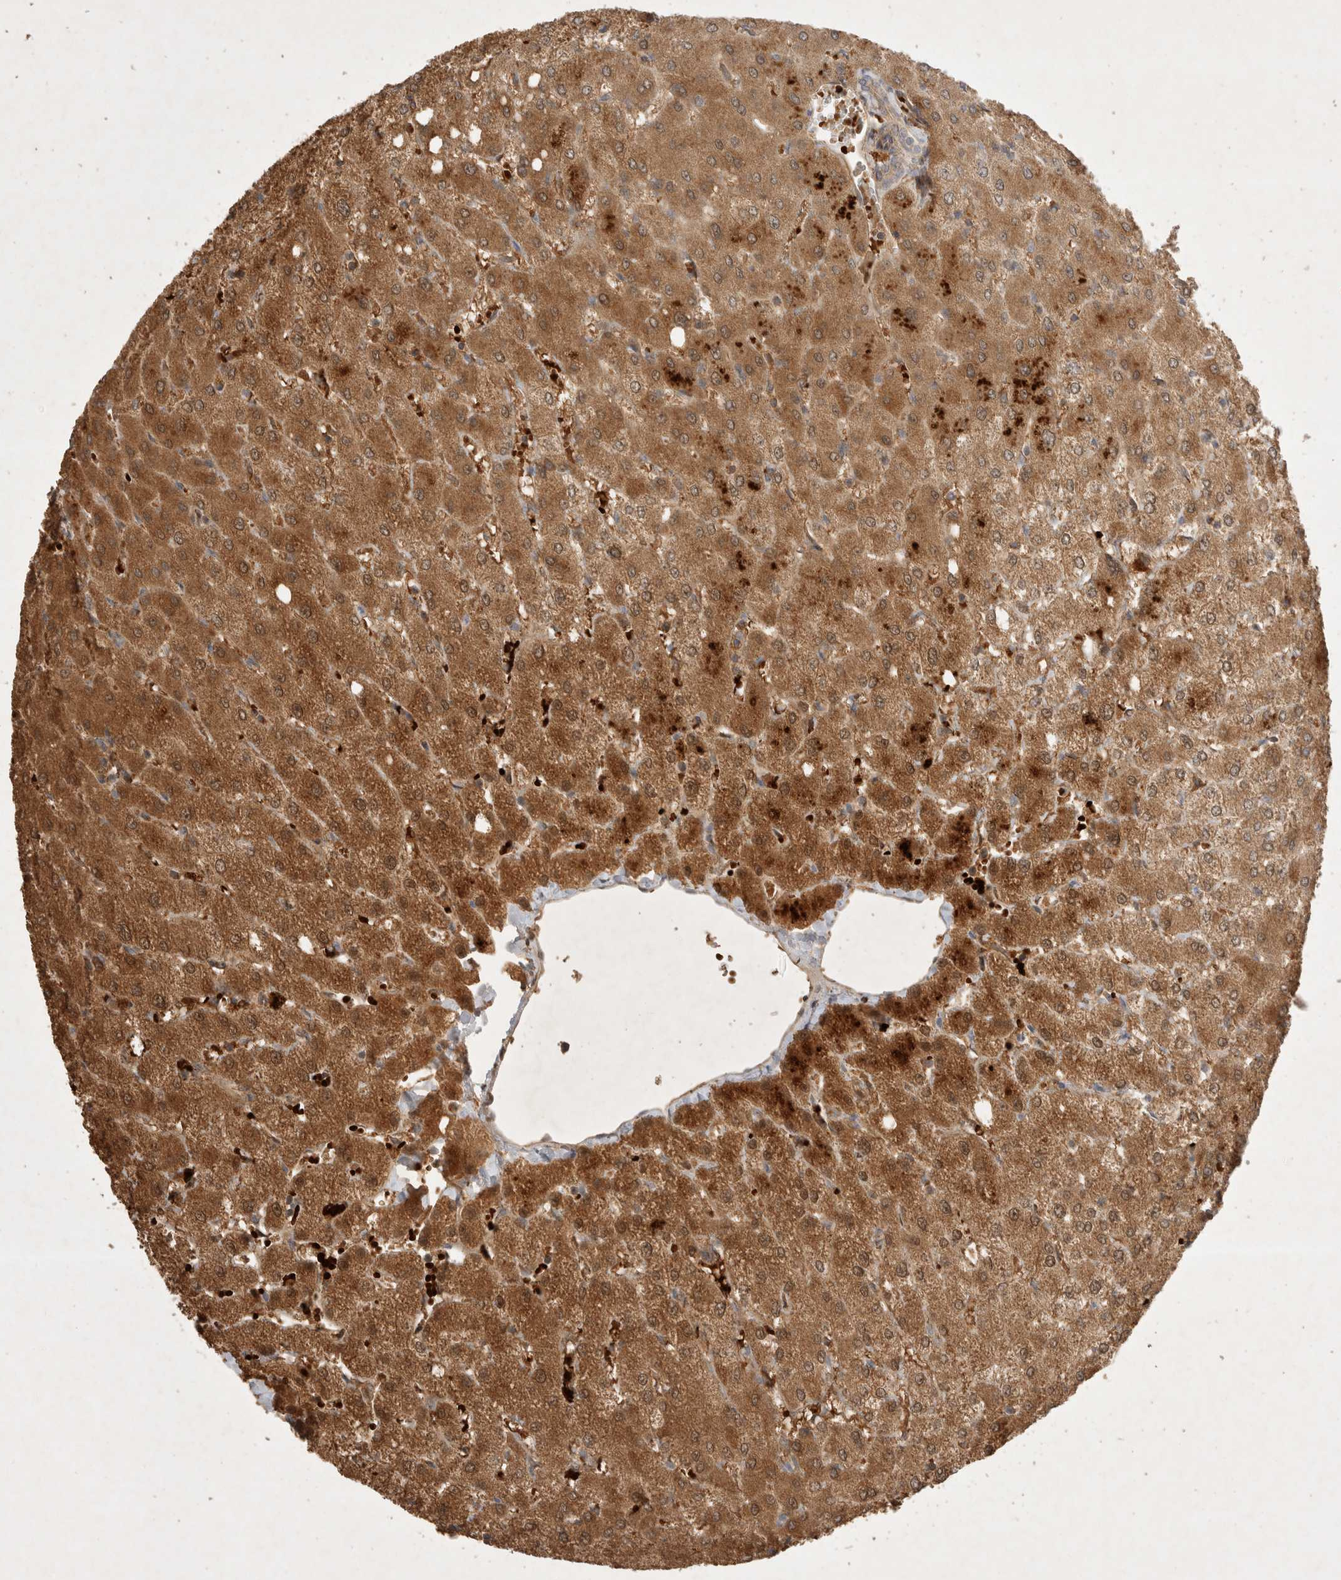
{"staining": {"intensity": "weak", "quantity": ">75%", "location": "cytoplasmic/membranous"}, "tissue": "liver", "cell_type": "Cholangiocytes", "image_type": "normal", "snomed": [{"axis": "morphology", "description": "Normal tissue, NOS"}, {"axis": "topography", "description": "Liver"}], "caption": "A photomicrograph of liver stained for a protein reveals weak cytoplasmic/membranous brown staining in cholangiocytes. The protein is stained brown, and the nuclei are stained in blue (DAB (3,3'-diaminobenzidine) IHC with brightfield microscopy, high magnification).", "gene": "FAM221A", "patient": {"sex": "female", "age": 54}}